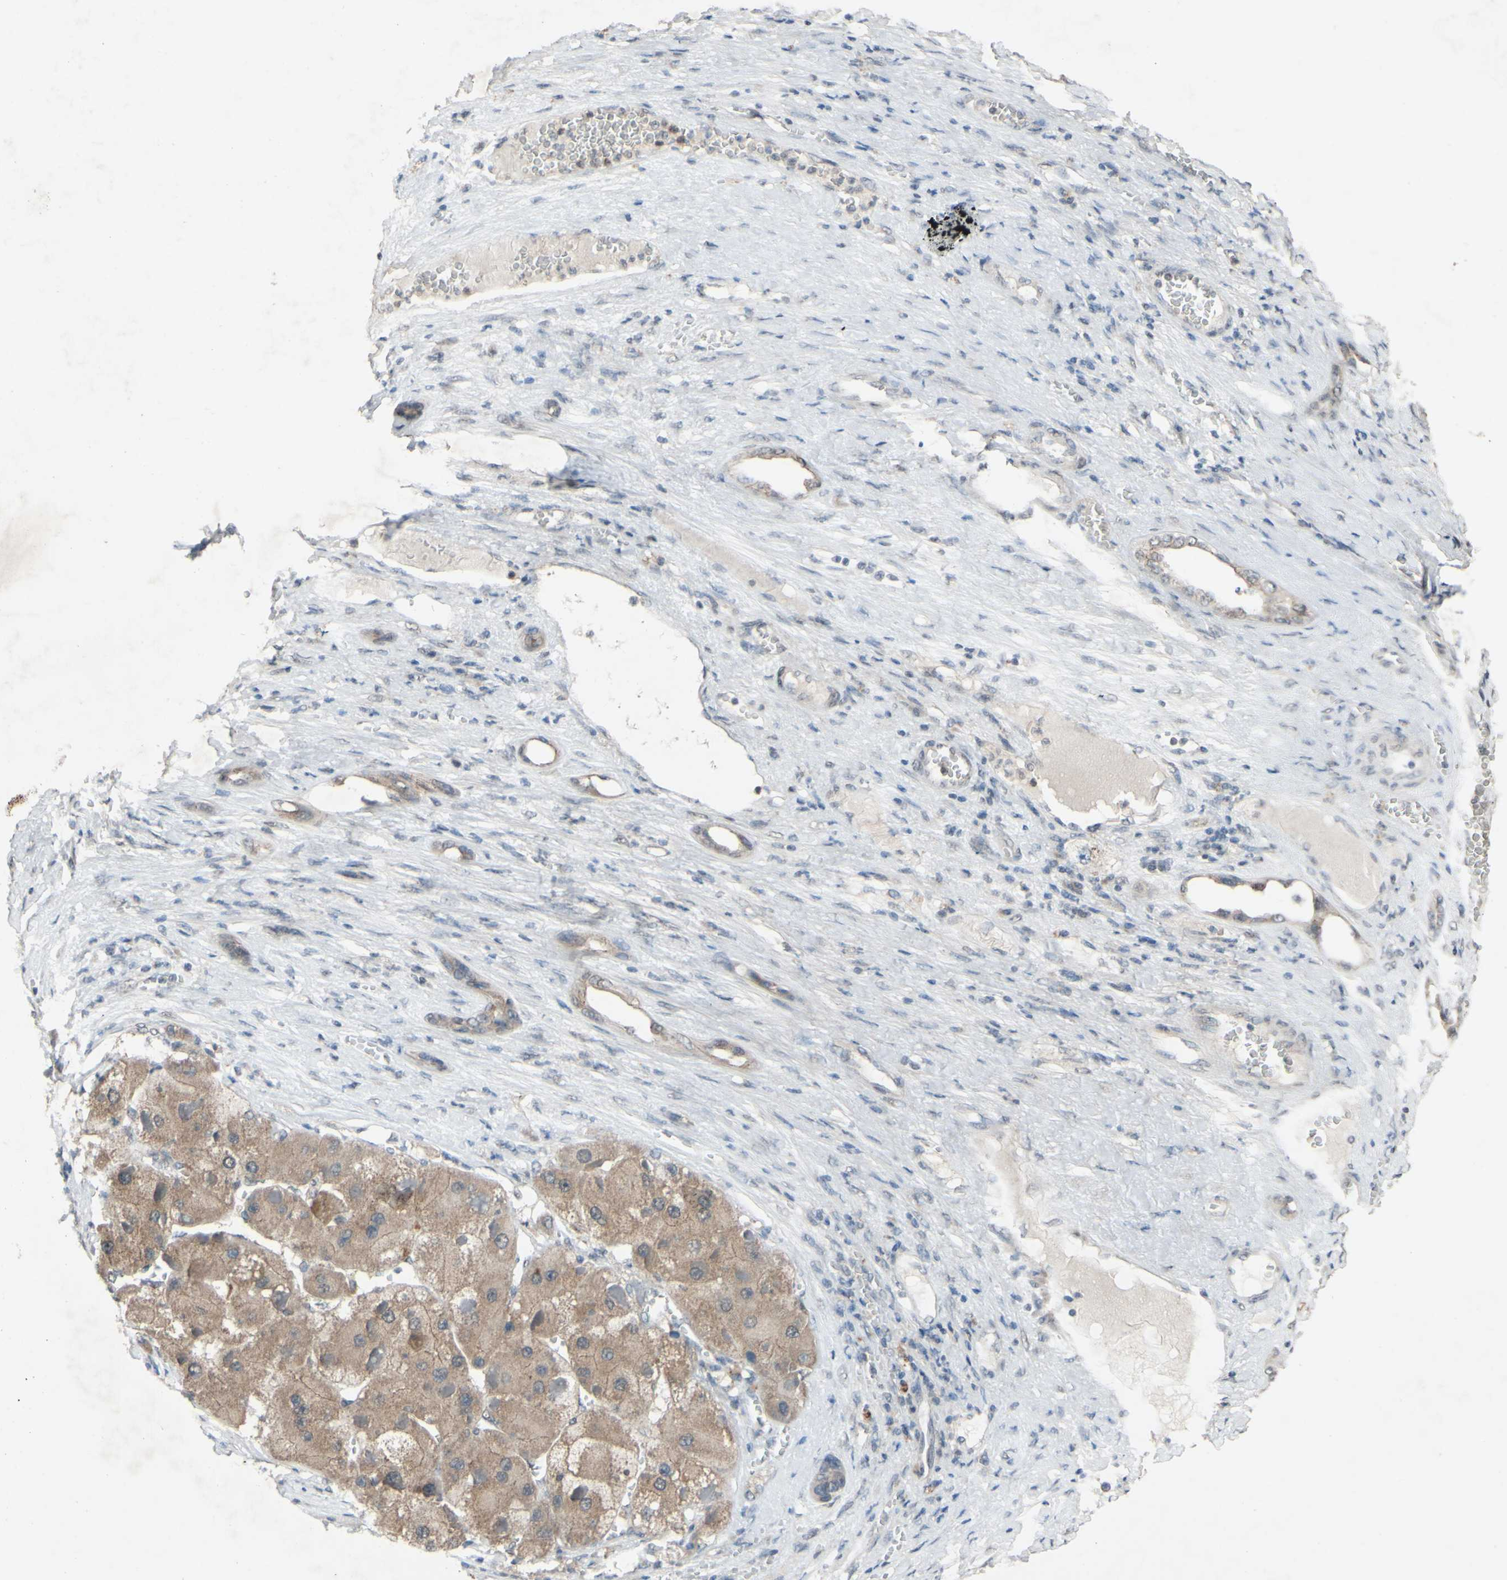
{"staining": {"intensity": "moderate", "quantity": ">75%", "location": "cytoplasmic/membranous"}, "tissue": "liver cancer", "cell_type": "Tumor cells", "image_type": "cancer", "snomed": [{"axis": "morphology", "description": "Carcinoma, Hepatocellular, NOS"}, {"axis": "topography", "description": "Liver"}], "caption": "Protein staining shows moderate cytoplasmic/membranous positivity in about >75% of tumor cells in hepatocellular carcinoma (liver).", "gene": "CDCP1", "patient": {"sex": "female", "age": 73}}